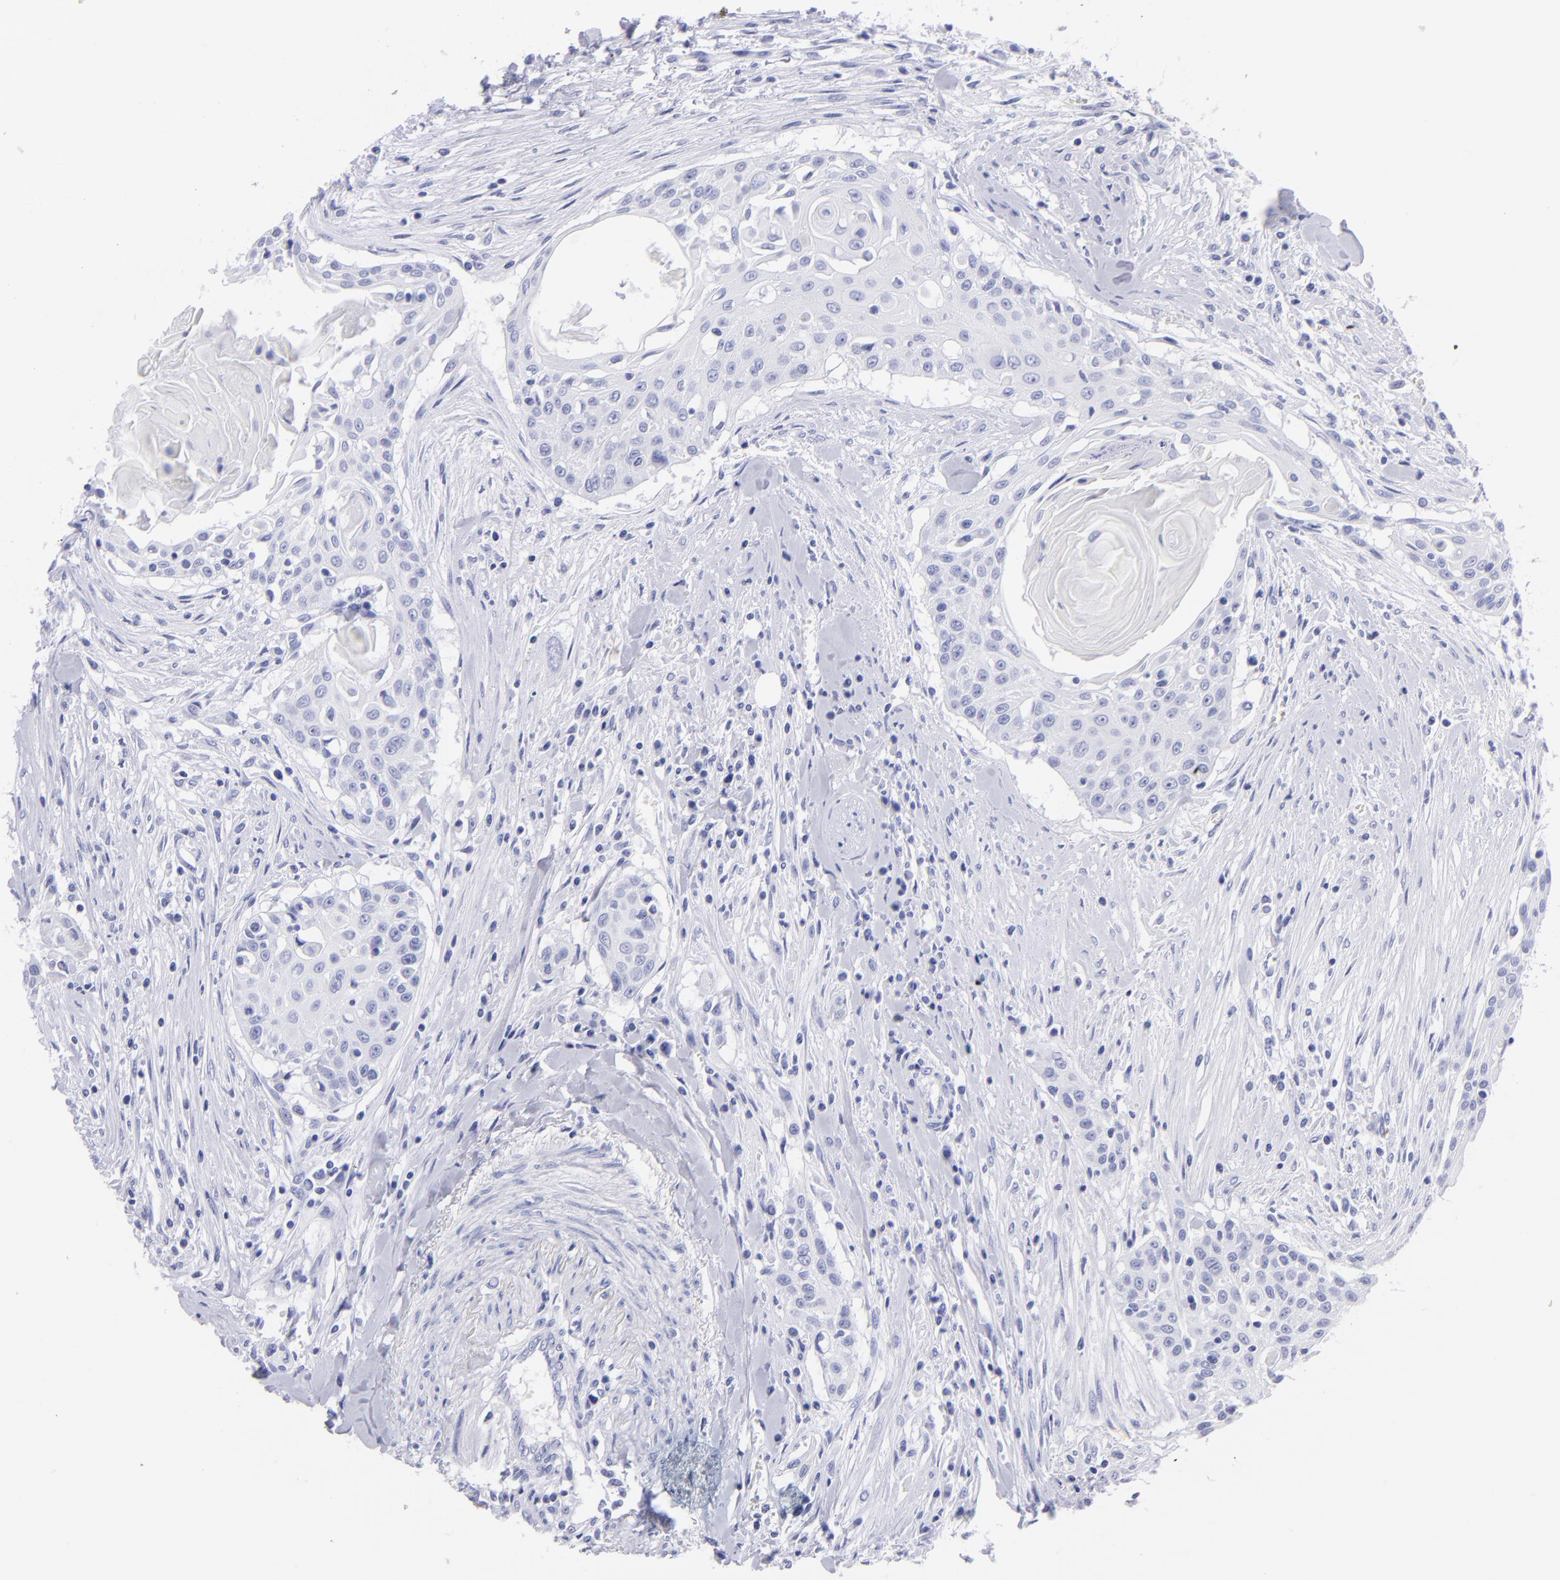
{"staining": {"intensity": "negative", "quantity": "none", "location": "none"}, "tissue": "head and neck cancer", "cell_type": "Tumor cells", "image_type": "cancer", "snomed": [{"axis": "morphology", "description": "Squamous cell carcinoma, NOS"}, {"axis": "morphology", "description": "Squamous cell carcinoma, metastatic, NOS"}, {"axis": "topography", "description": "Lymph node"}, {"axis": "topography", "description": "Salivary gland"}, {"axis": "topography", "description": "Head-Neck"}], "caption": "The image reveals no staining of tumor cells in head and neck squamous cell carcinoma.", "gene": "PIP", "patient": {"sex": "female", "age": 74}}